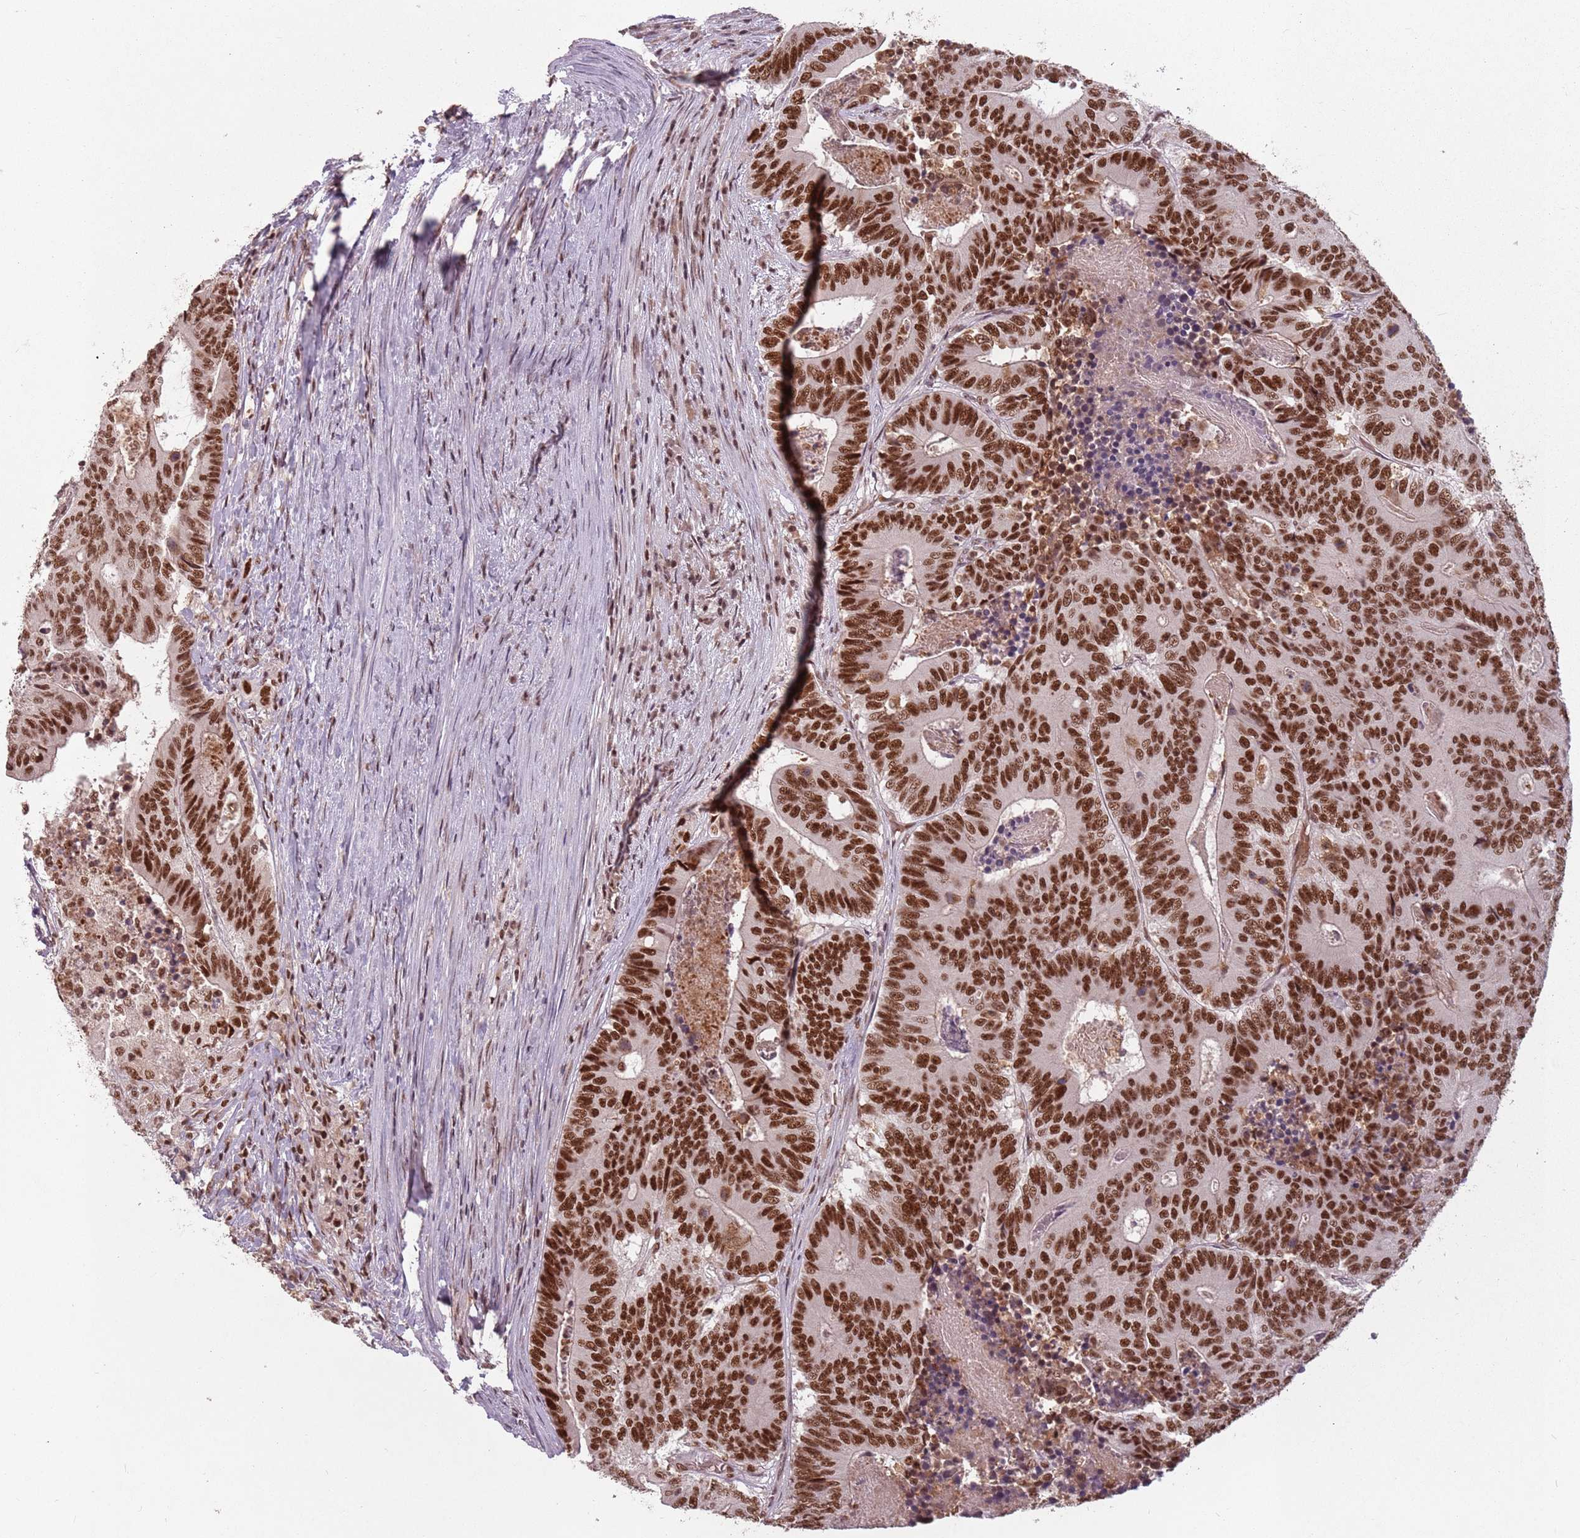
{"staining": {"intensity": "strong", "quantity": ">75%", "location": "nuclear"}, "tissue": "colorectal cancer", "cell_type": "Tumor cells", "image_type": "cancer", "snomed": [{"axis": "morphology", "description": "Adenocarcinoma, NOS"}, {"axis": "topography", "description": "Colon"}], "caption": "Protein expression analysis of human colorectal cancer reveals strong nuclear expression in approximately >75% of tumor cells.", "gene": "NCBP1", "patient": {"sex": "male", "age": 83}}